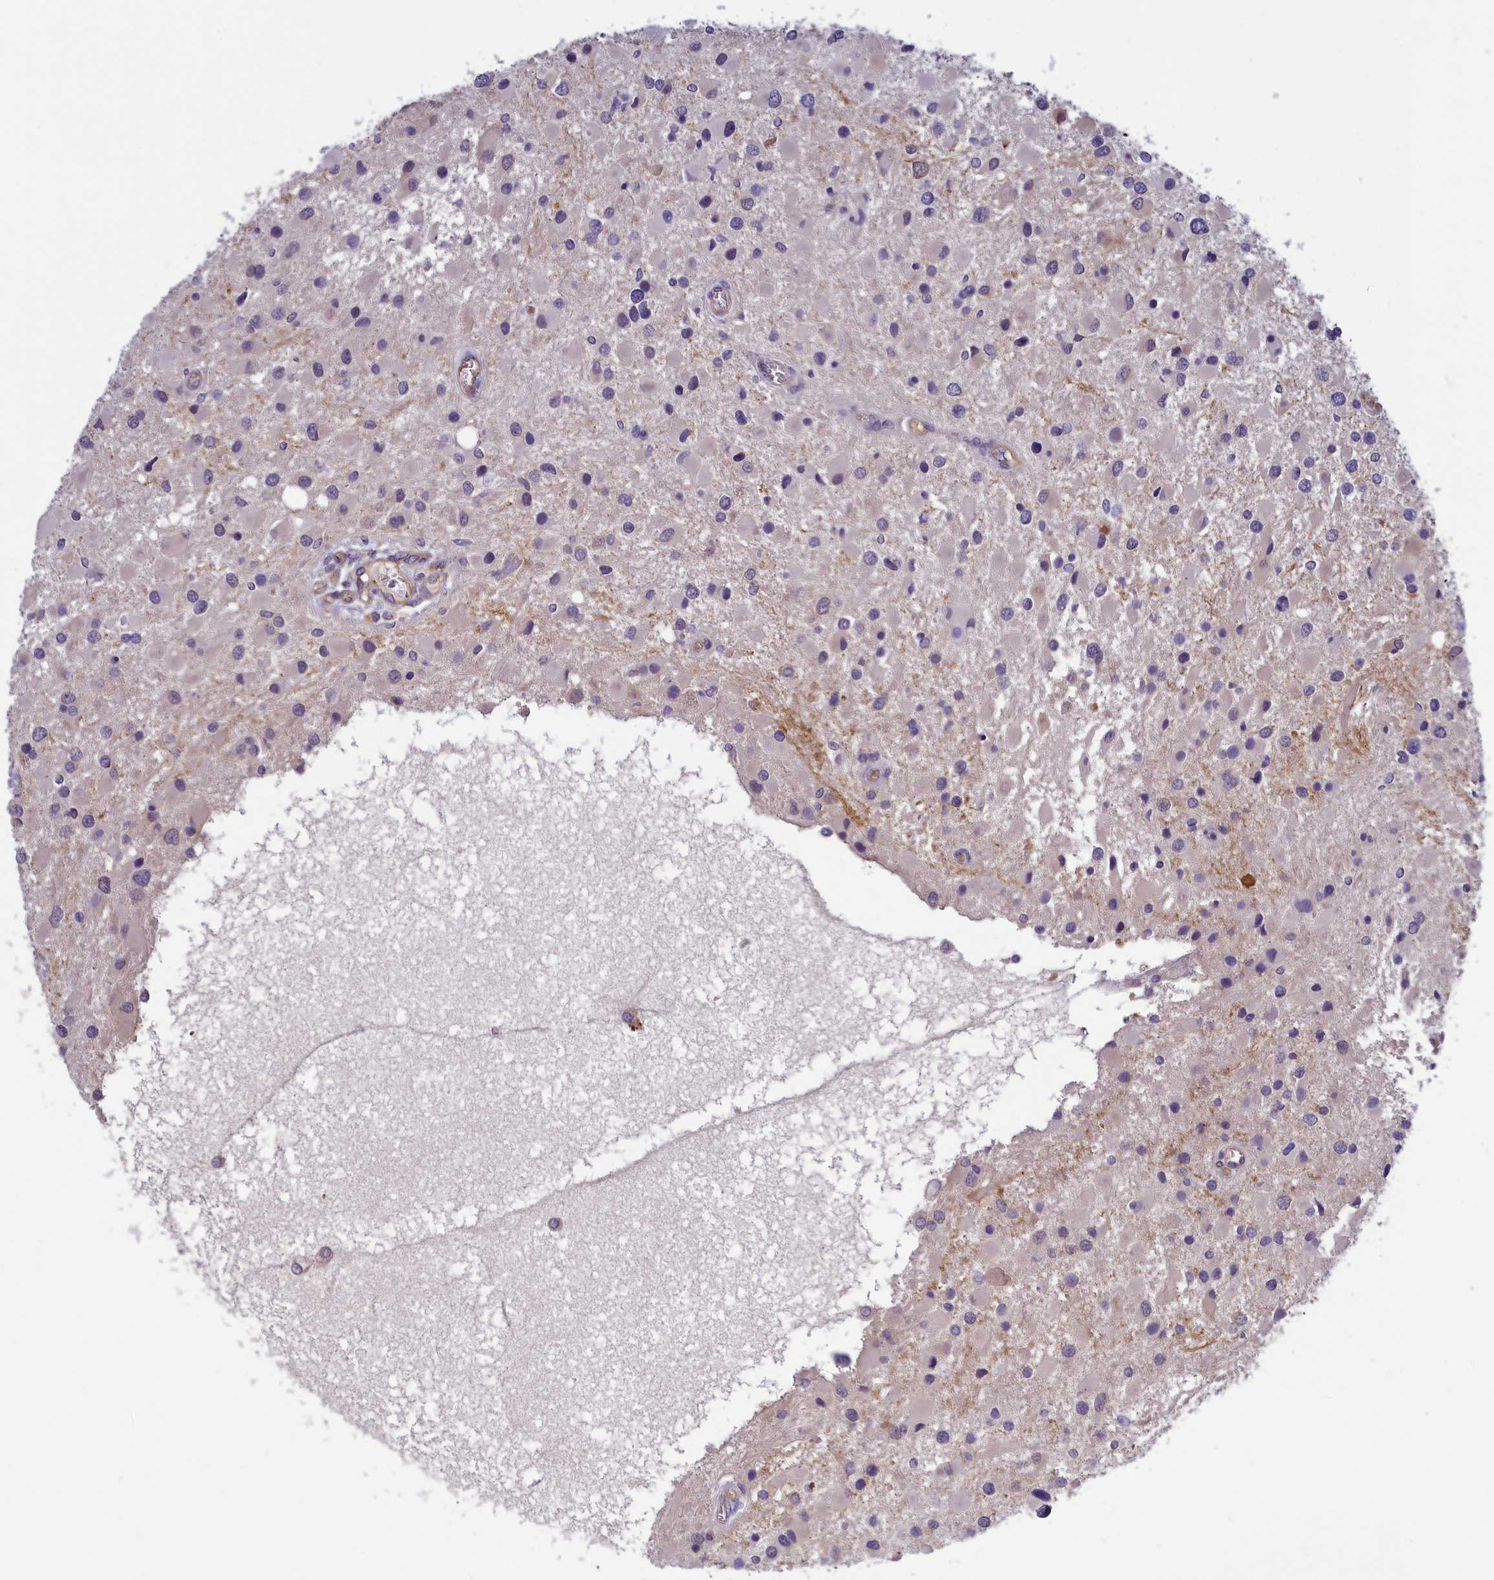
{"staining": {"intensity": "negative", "quantity": "none", "location": "none"}, "tissue": "glioma", "cell_type": "Tumor cells", "image_type": "cancer", "snomed": [{"axis": "morphology", "description": "Glioma, malignant, High grade"}, {"axis": "topography", "description": "Brain"}], "caption": "Micrograph shows no significant protein expression in tumor cells of glioma. Nuclei are stained in blue.", "gene": "HECA", "patient": {"sex": "male", "age": 53}}